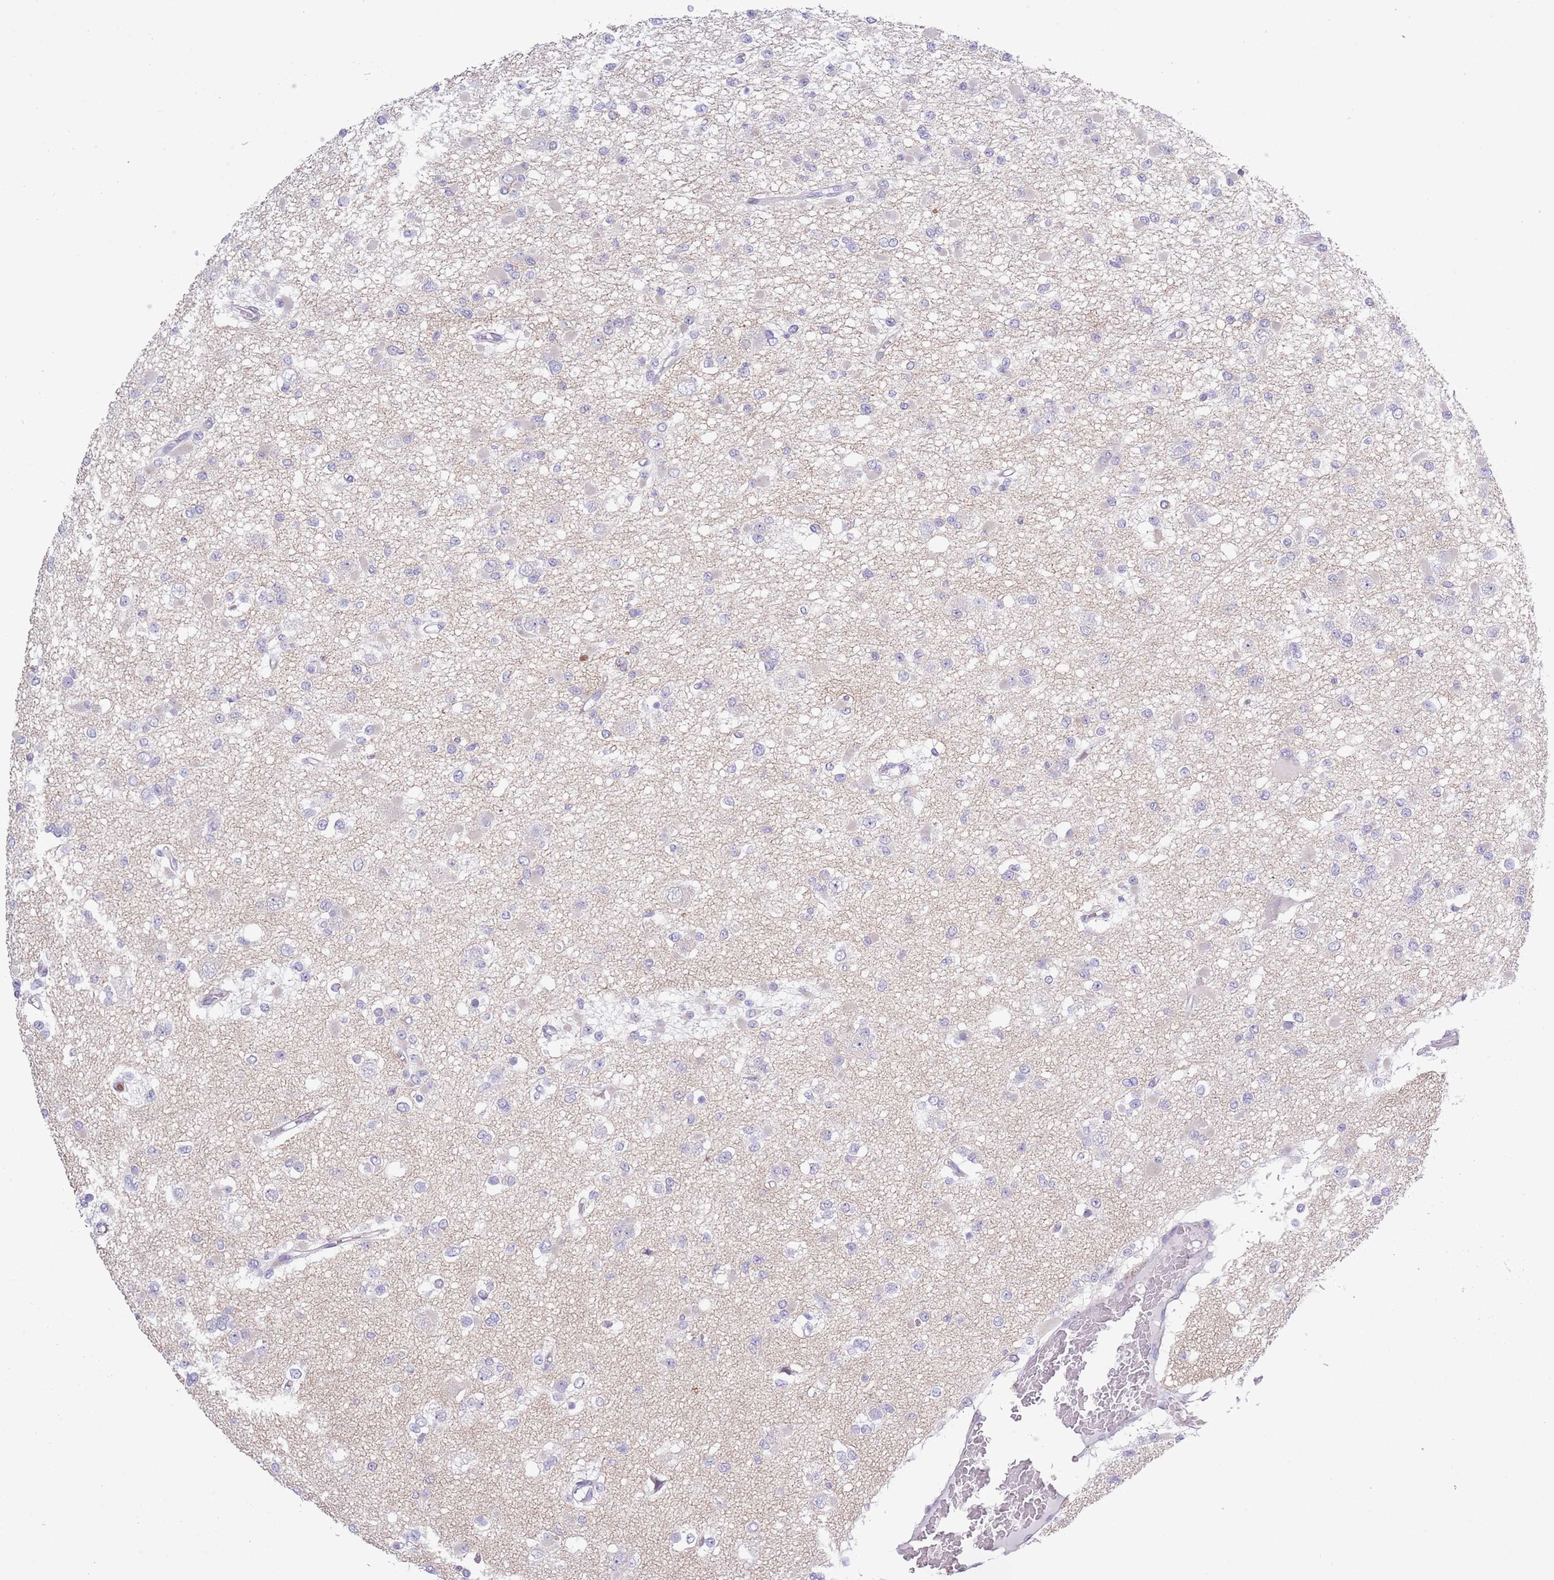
{"staining": {"intensity": "negative", "quantity": "none", "location": "none"}, "tissue": "glioma", "cell_type": "Tumor cells", "image_type": "cancer", "snomed": [{"axis": "morphology", "description": "Glioma, malignant, Low grade"}, {"axis": "topography", "description": "Brain"}], "caption": "Tumor cells show no significant expression in glioma.", "gene": "ZFP2", "patient": {"sex": "female", "age": 22}}